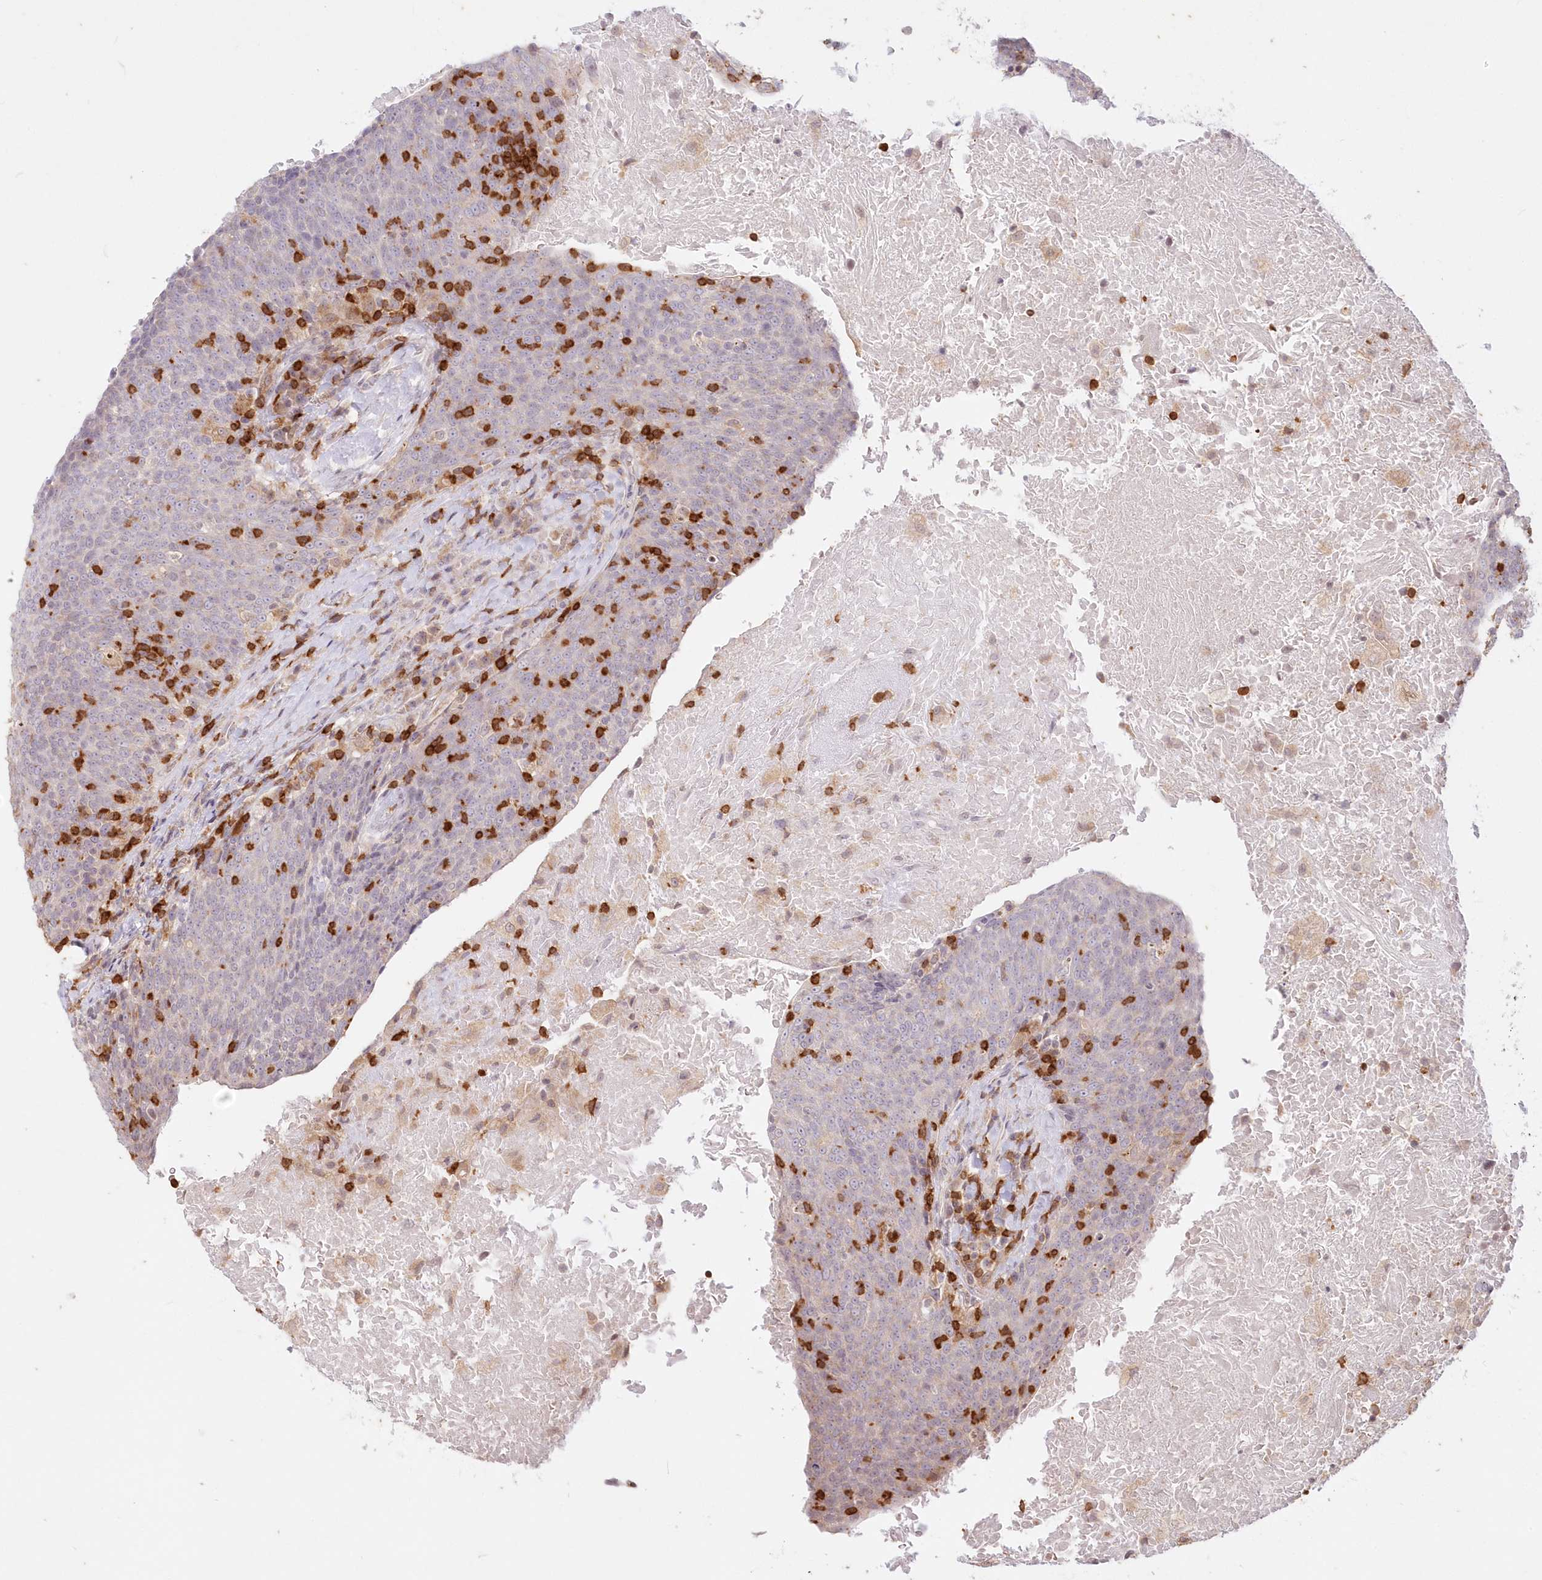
{"staining": {"intensity": "negative", "quantity": "none", "location": "none"}, "tissue": "head and neck cancer", "cell_type": "Tumor cells", "image_type": "cancer", "snomed": [{"axis": "morphology", "description": "Squamous cell carcinoma, NOS"}, {"axis": "morphology", "description": "Squamous cell carcinoma, metastatic, NOS"}, {"axis": "topography", "description": "Lymph node"}, {"axis": "topography", "description": "Head-Neck"}], "caption": "This is an immunohistochemistry (IHC) micrograph of human head and neck squamous cell carcinoma. There is no staining in tumor cells.", "gene": "MTMR3", "patient": {"sex": "male", "age": 62}}